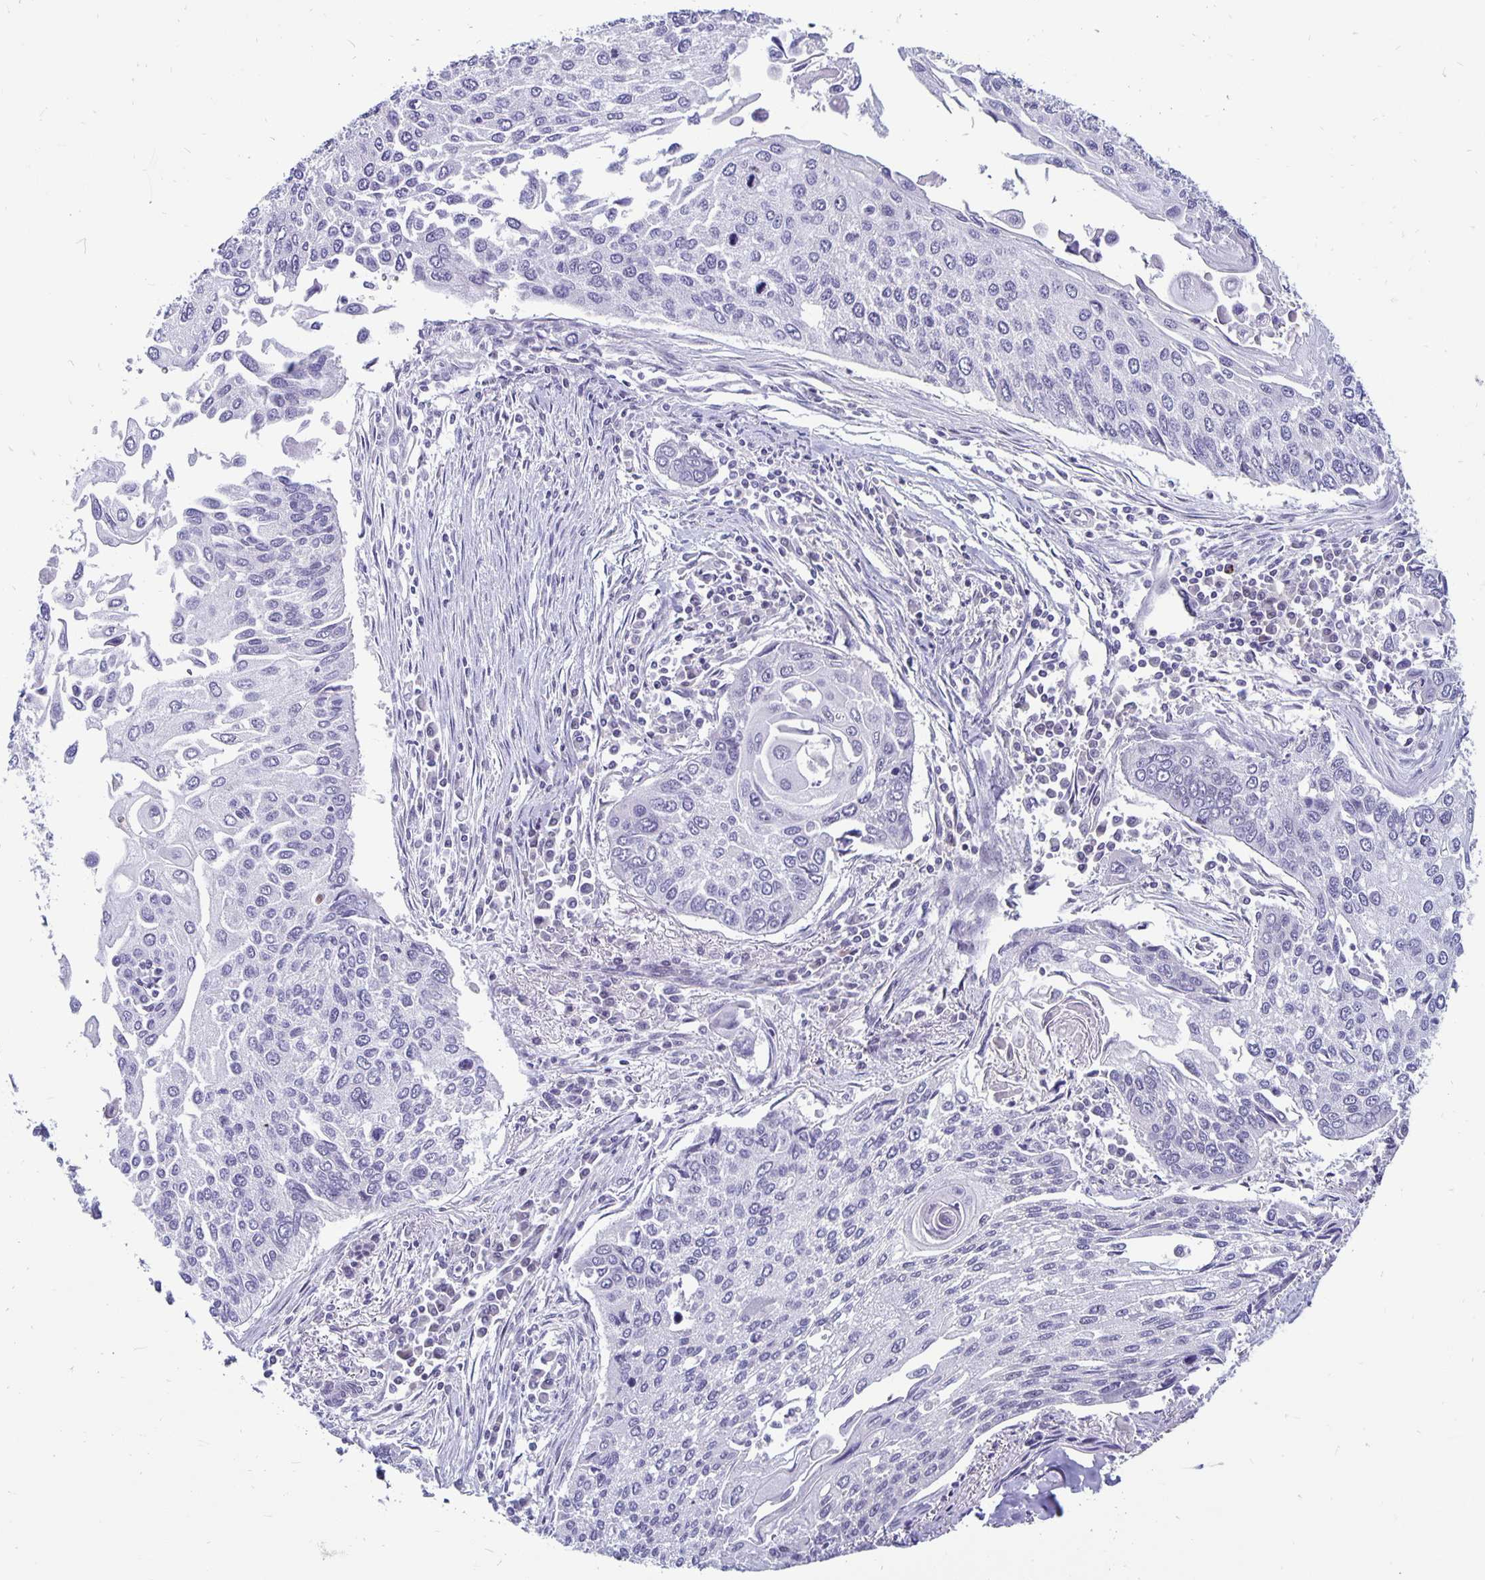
{"staining": {"intensity": "negative", "quantity": "none", "location": "none"}, "tissue": "lung cancer", "cell_type": "Tumor cells", "image_type": "cancer", "snomed": [{"axis": "morphology", "description": "Squamous cell carcinoma, NOS"}, {"axis": "morphology", "description": "Squamous cell carcinoma, metastatic, NOS"}, {"axis": "topography", "description": "Lung"}], "caption": "Tumor cells show no significant staining in lung metastatic squamous cell carcinoma.", "gene": "EXOC6B", "patient": {"sex": "male", "age": 63}}